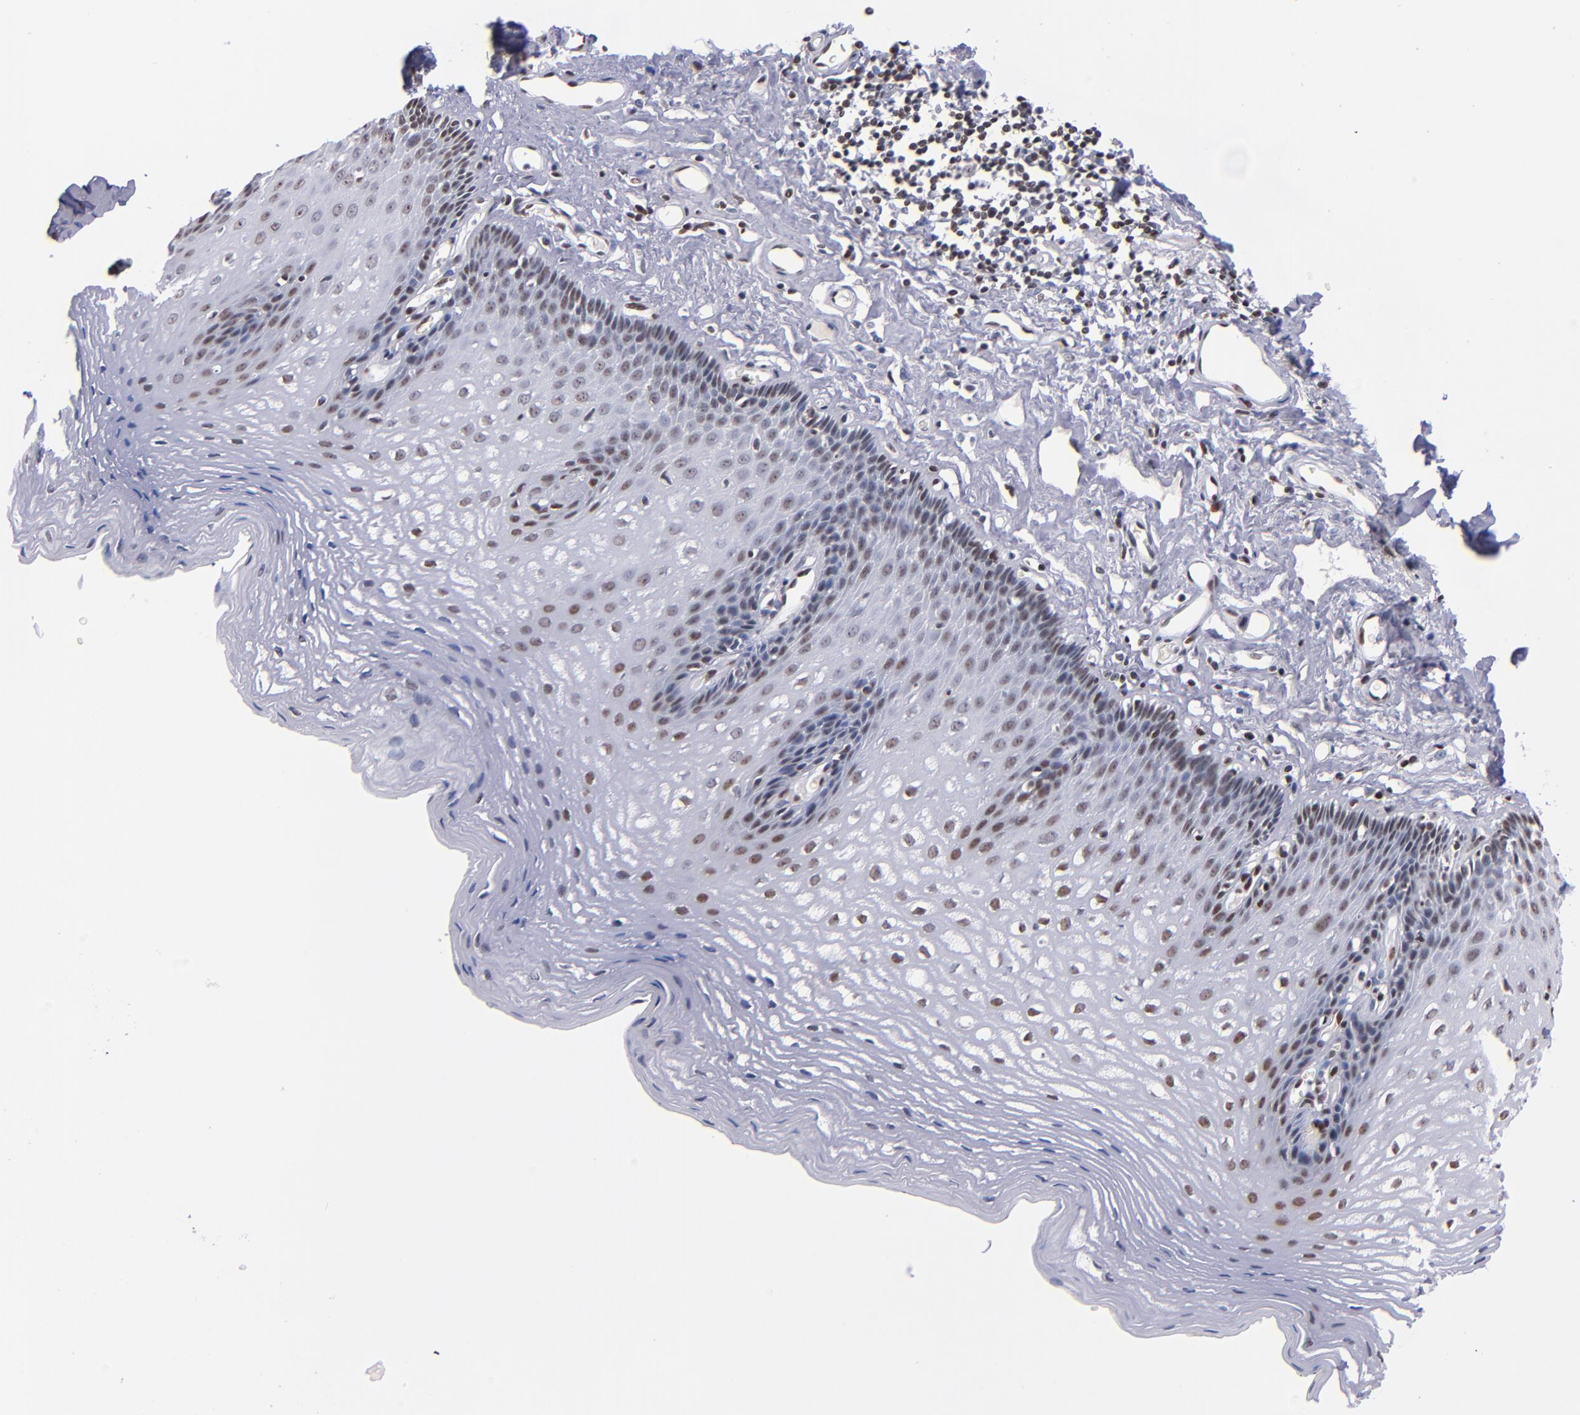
{"staining": {"intensity": "weak", "quantity": "25%-75%", "location": "nuclear"}, "tissue": "esophagus", "cell_type": "Squamous epithelial cells", "image_type": "normal", "snomed": [{"axis": "morphology", "description": "Normal tissue, NOS"}, {"axis": "topography", "description": "Esophagus"}], "caption": "Protein expression analysis of benign esophagus exhibits weak nuclear positivity in approximately 25%-75% of squamous epithelial cells.", "gene": "IFI16", "patient": {"sex": "female", "age": 70}}